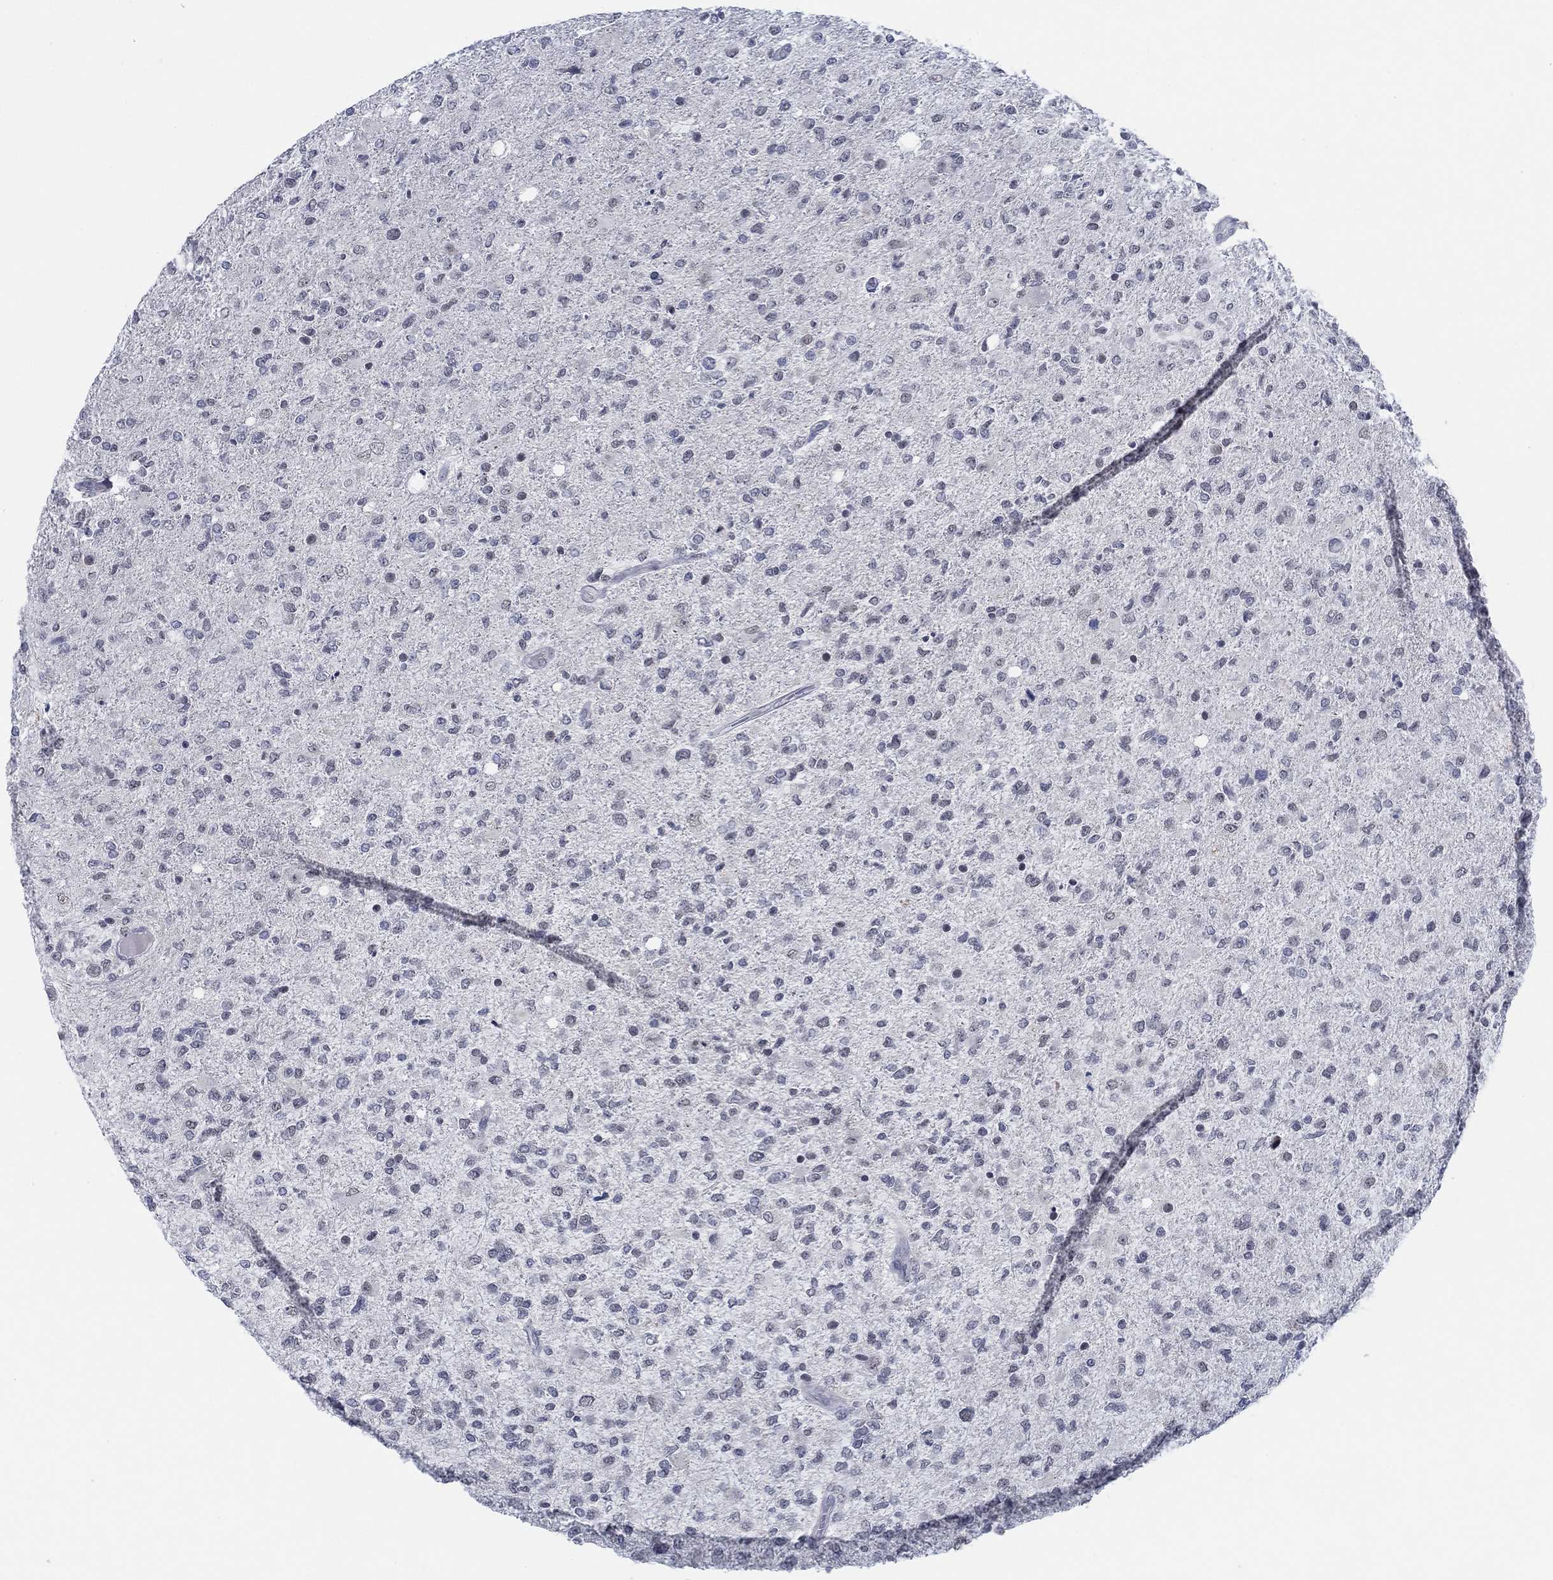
{"staining": {"intensity": "negative", "quantity": "none", "location": "none"}, "tissue": "glioma", "cell_type": "Tumor cells", "image_type": "cancer", "snomed": [{"axis": "morphology", "description": "Glioma, malignant, High grade"}, {"axis": "topography", "description": "Cerebral cortex"}], "caption": "Tumor cells show no significant expression in malignant glioma (high-grade).", "gene": "NEU3", "patient": {"sex": "male", "age": 70}}